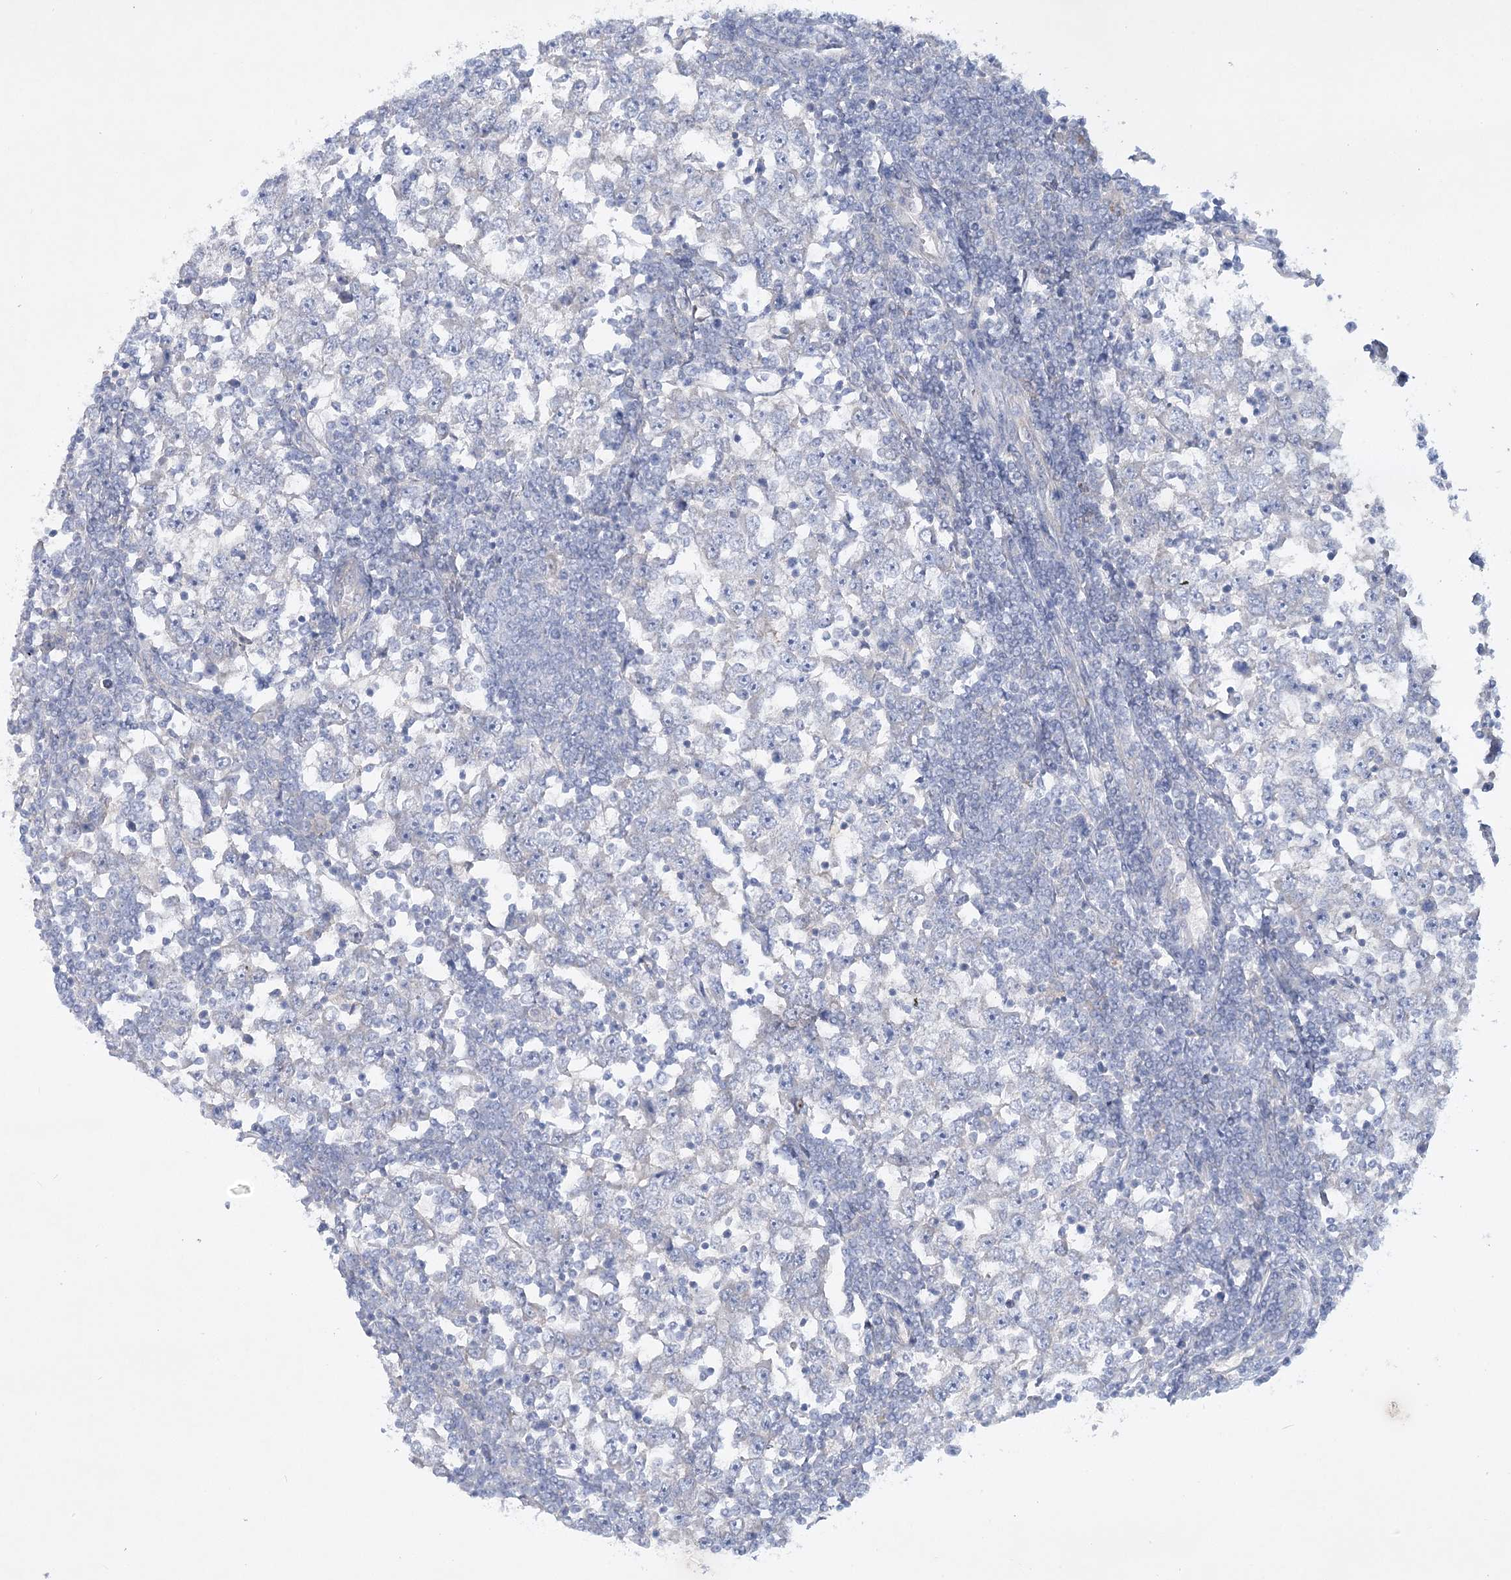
{"staining": {"intensity": "negative", "quantity": "none", "location": "none"}, "tissue": "testis cancer", "cell_type": "Tumor cells", "image_type": "cancer", "snomed": [{"axis": "morphology", "description": "Seminoma, NOS"}, {"axis": "topography", "description": "Testis"}], "caption": "Tumor cells show no significant positivity in testis cancer.", "gene": "AAMDC", "patient": {"sex": "male", "age": 65}}